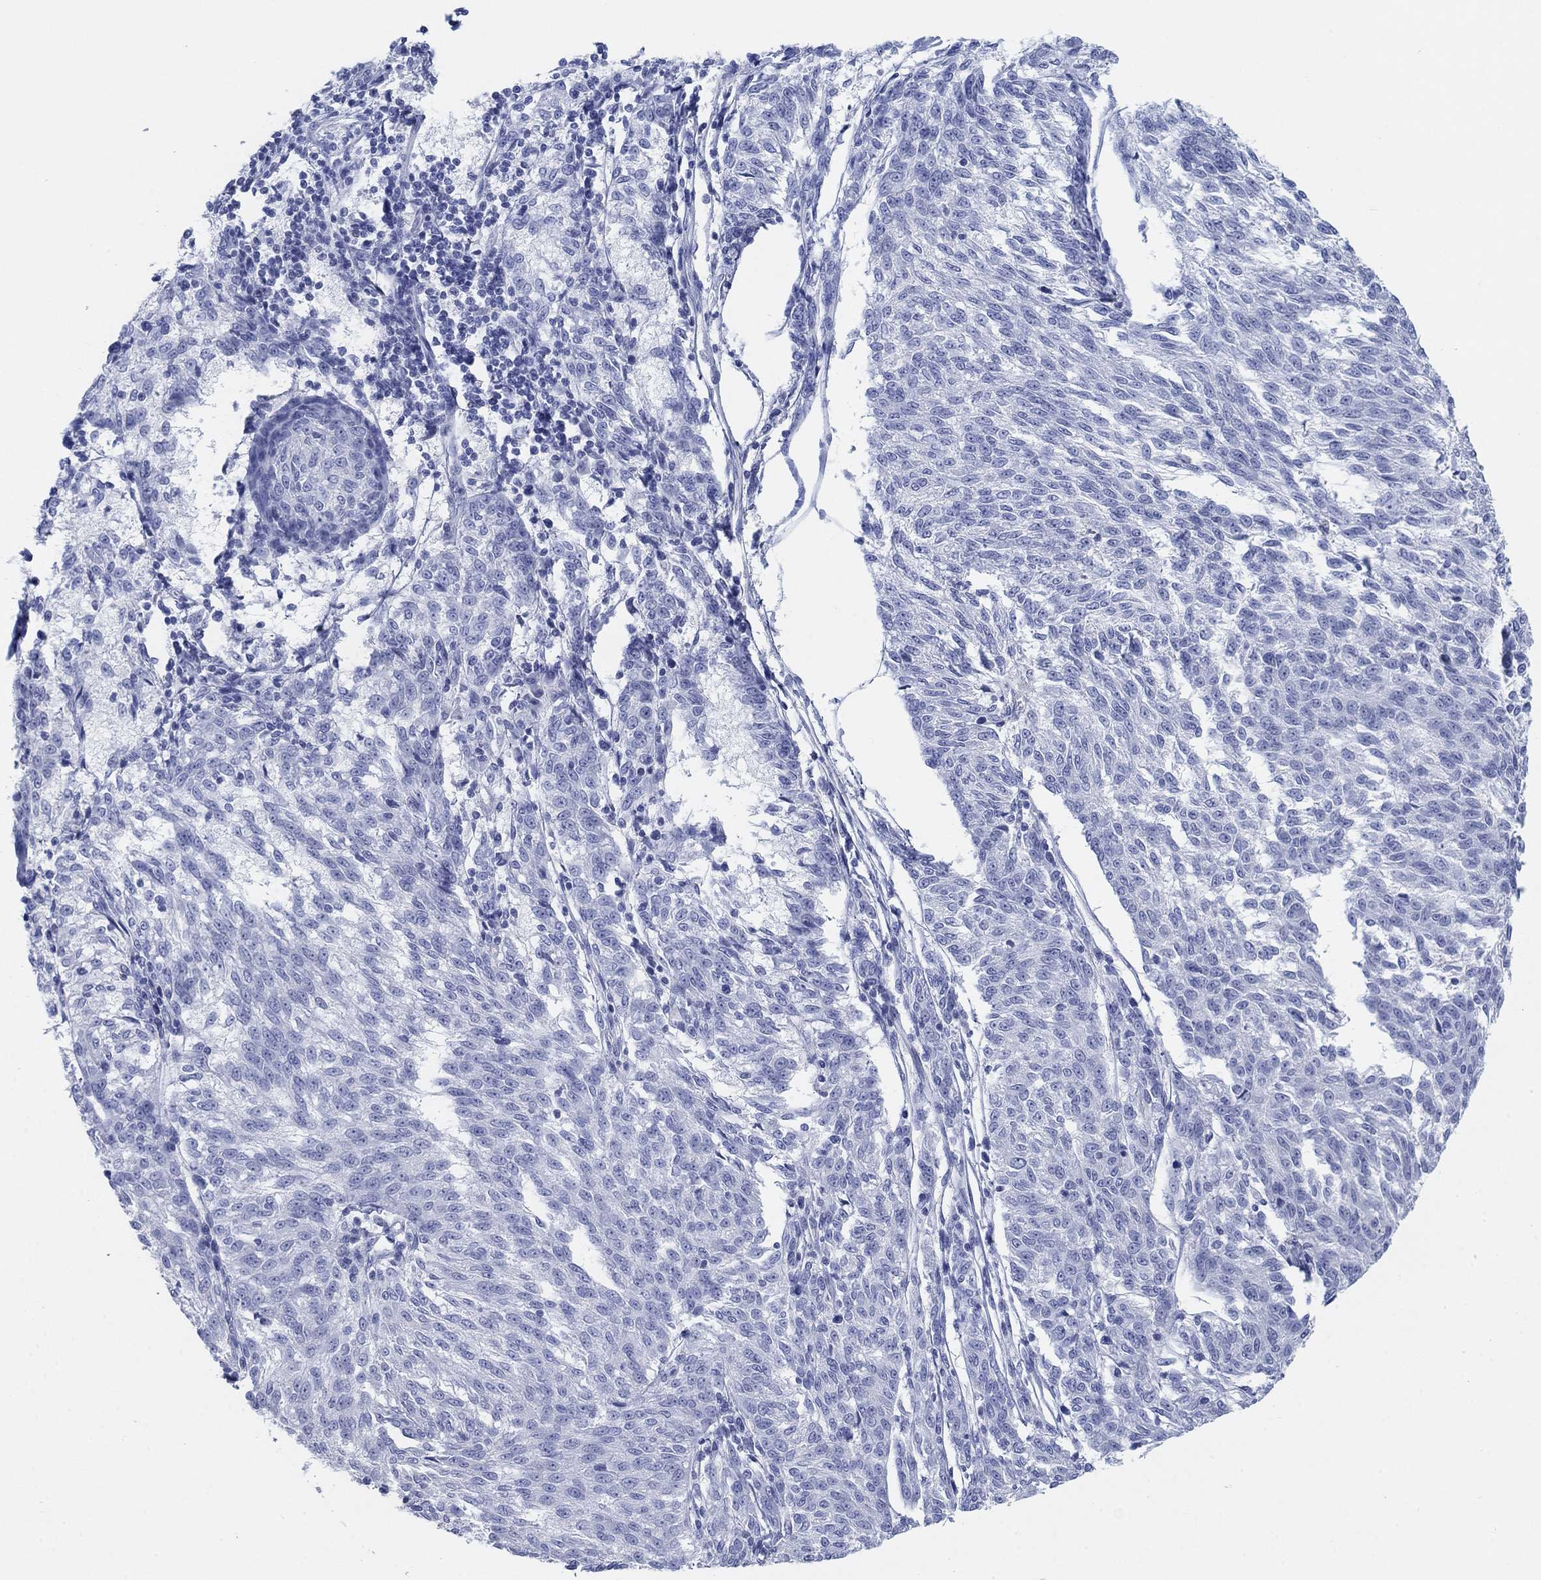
{"staining": {"intensity": "negative", "quantity": "none", "location": "none"}, "tissue": "melanoma", "cell_type": "Tumor cells", "image_type": "cancer", "snomed": [{"axis": "morphology", "description": "Malignant melanoma, NOS"}, {"axis": "topography", "description": "Skin"}], "caption": "IHC image of neoplastic tissue: malignant melanoma stained with DAB (3,3'-diaminobenzidine) reveals no significant protein staining in tumor cells.", "gene": "SCCPDH", "patient": {"sex": "female", "age": 72}}